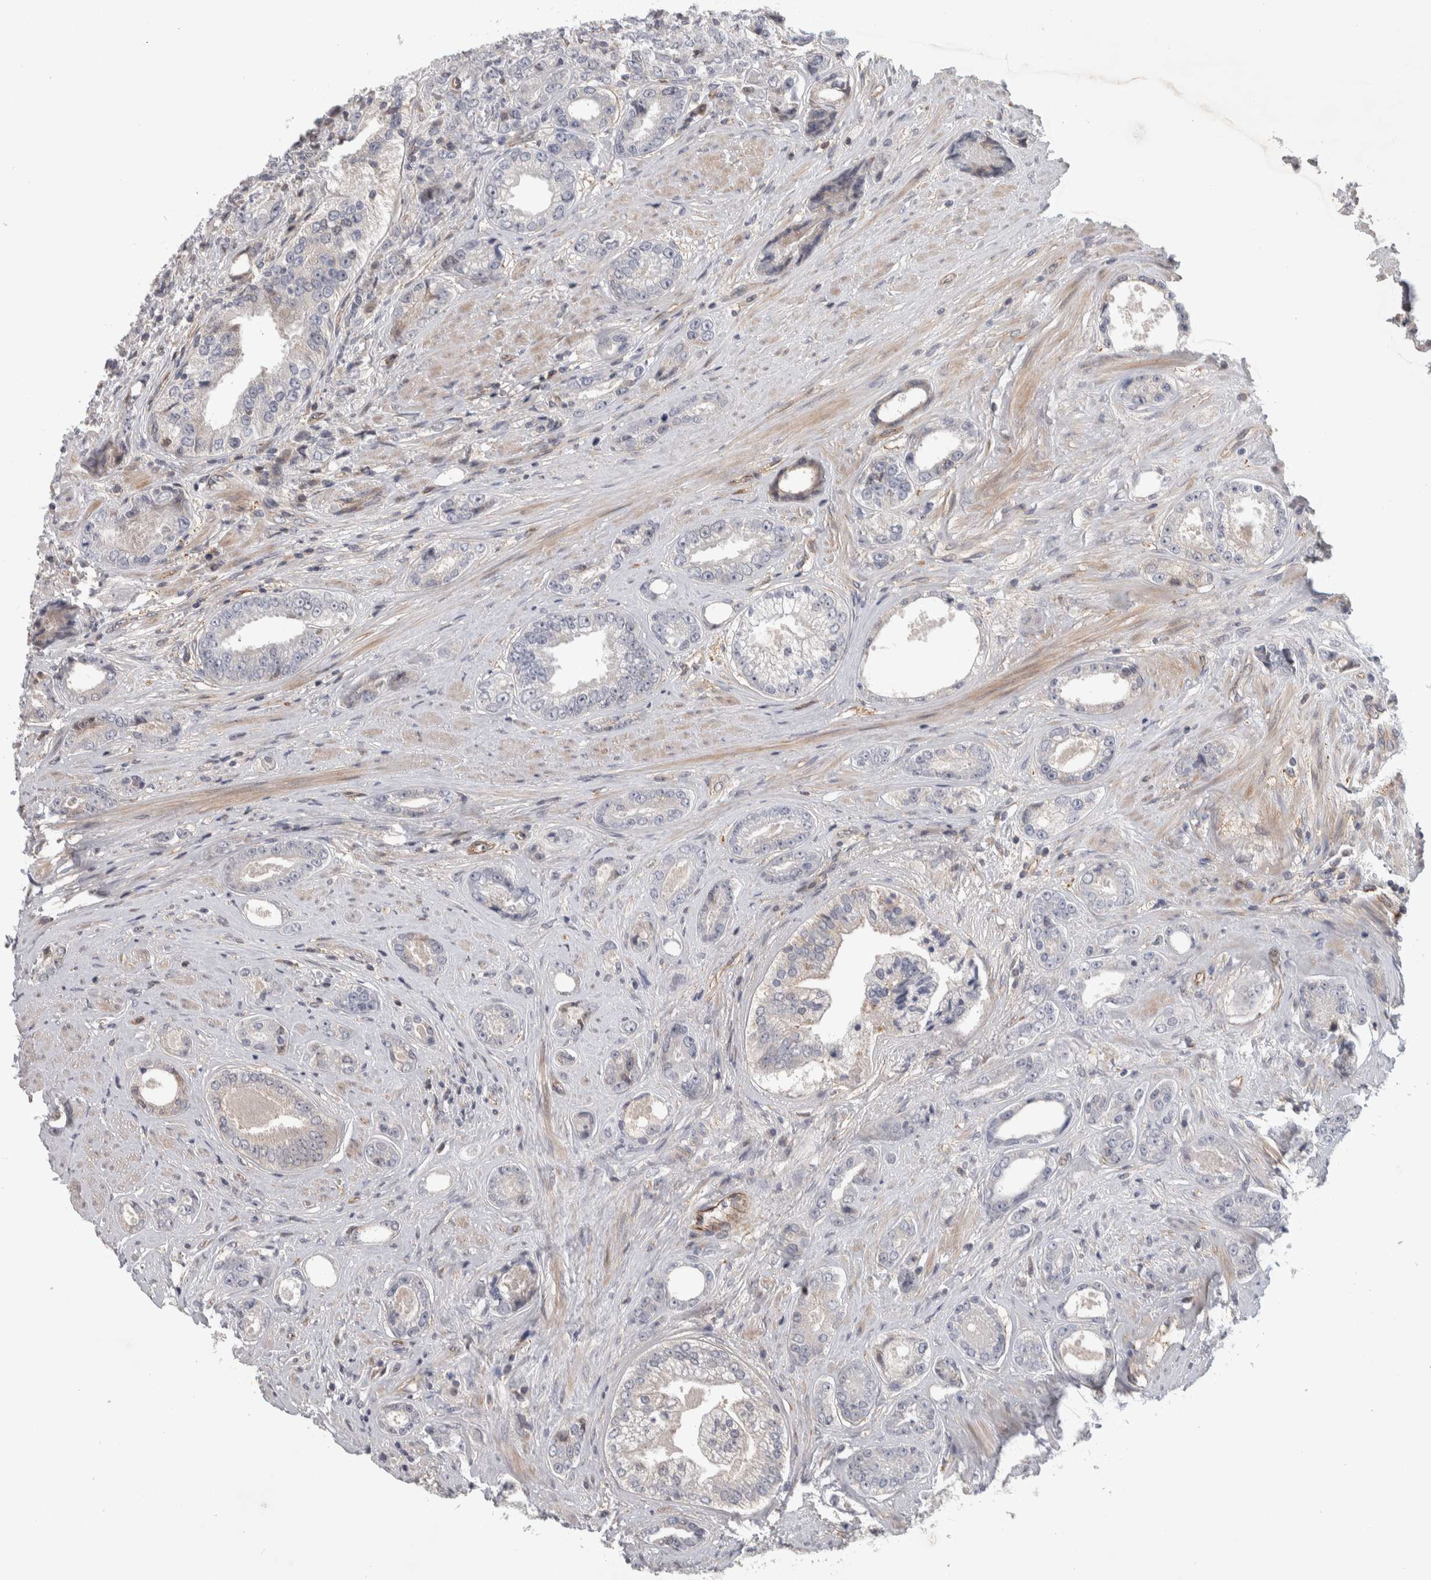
{"staining": {"intensity": "negative", "quantity": "none", "location": "none"}, "tissue": "prostate cancer", "cell_type": "Tumor cells", "image_type": "cancer", "snomed": [{"axis": "morphology", "description": "Adenocarcinoma, High grade"}, {"axis": "topography", "description": "Prostate"}], "caption": "IHC micrograph of high-grade adenocarcinoma (prostate) stained for a protein (brown), which reveals no positivity in tumor cells. (DAB (3,3'-diaminobenzidine) immunohistochemistry (IHC), high magnification).", "gene": "ZNF862", "patient": {"sex": "male", "age": 61}}